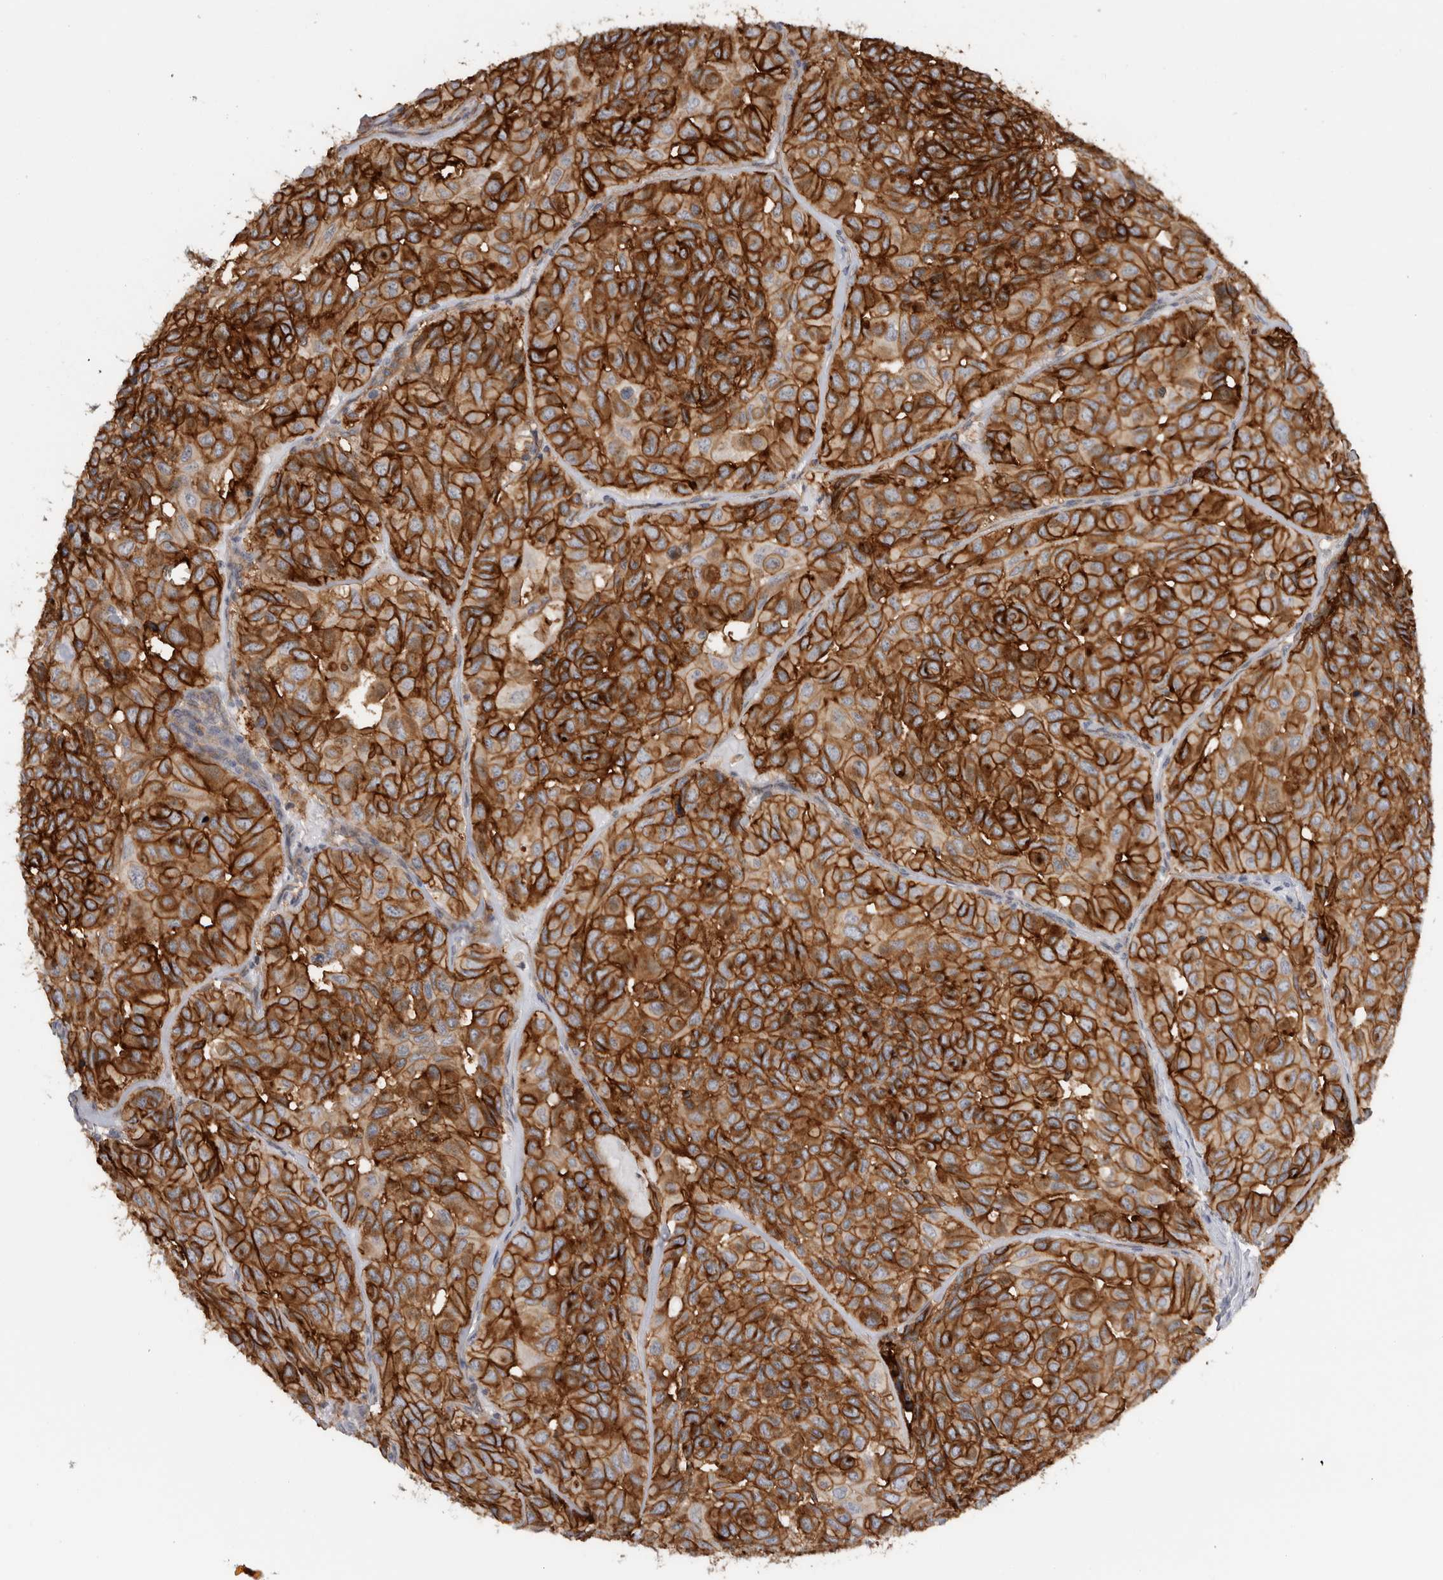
{"staining": {"intensity": "strong", "quantity": ">75%", "location": "cytoplasmic/membranous"}, "tissue": "head and neck cancer", "cell_type": "Tumor cells", "image_type": "cancer", "snomed": [{"axis": "morphology", "description": "Adenocarcinoma, NOS"}, {"axis": "topography", "description": "Salivary gland, NOS"}, {"axis": "topography", "description": "Head-Neck"}], "caption": "Human head and neck adenocarcinoma stained for a protein (brown) shows strong cytoplasmic/membranous positive expression in approximately >75% of tumor cells.", "gene": "CD59", "patient": {"sex": "female", "age": 76}}